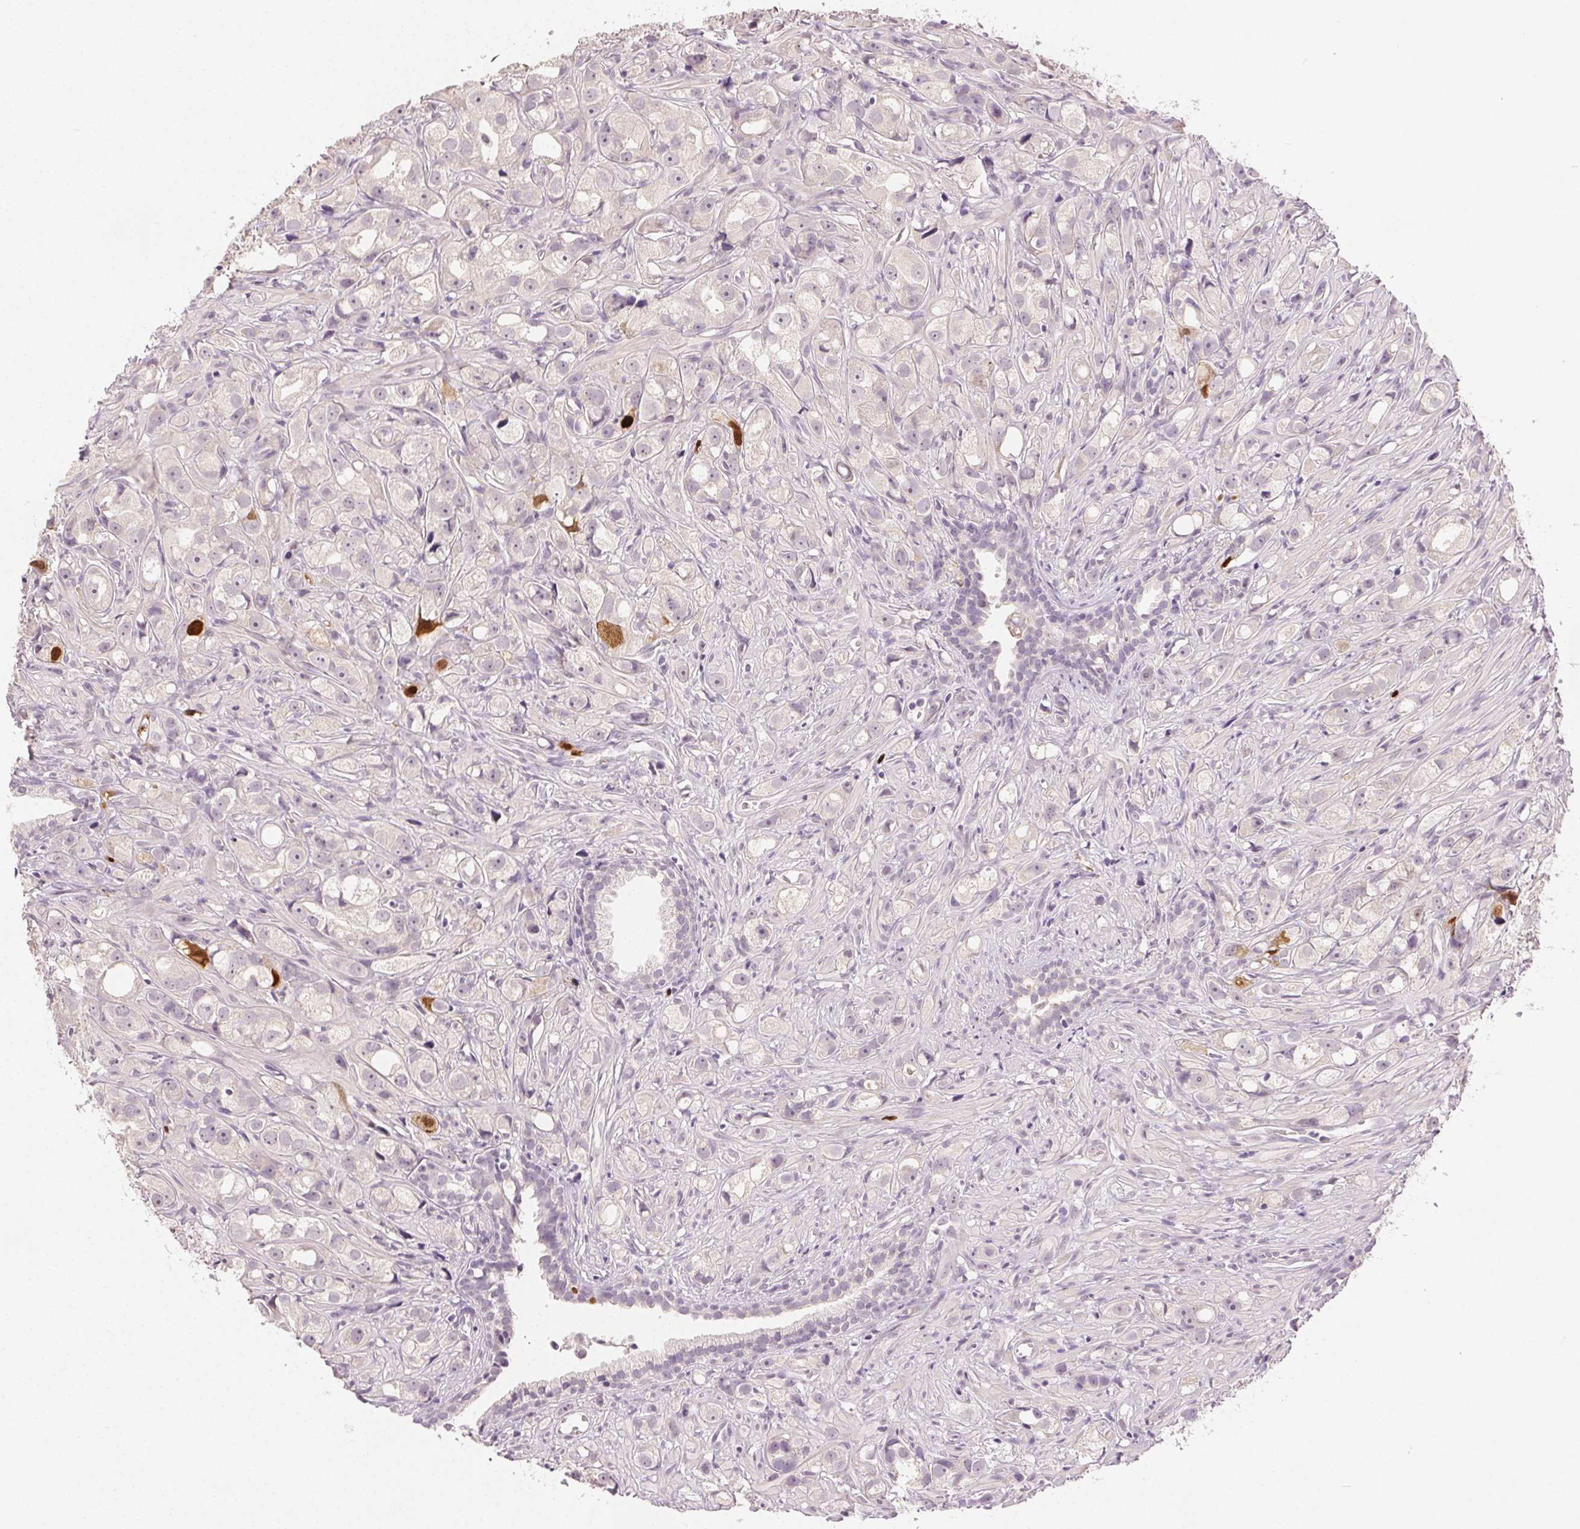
{"staining": {"intensity": "strong", "quantity": "<25%", "location": "nuclear"}, "tissue": "prostate cancer", "cell_type": "Tumor cells", "image_type": "cancer", "snomed": [{"axis": "morphology", "description": "Adenocarcinoma, High grade"}, {"axis": "topography", "description": "Prostate"}], "caption": "Immunohistochemical staining of prostate cancer (adenocarcinoma (high-grade)) demonstrates medium levels of strong nuclear protein positivity in about <25% of tumor cells.", "gene": "ANLN", "patient": {"sex": "male", "age": 75}}